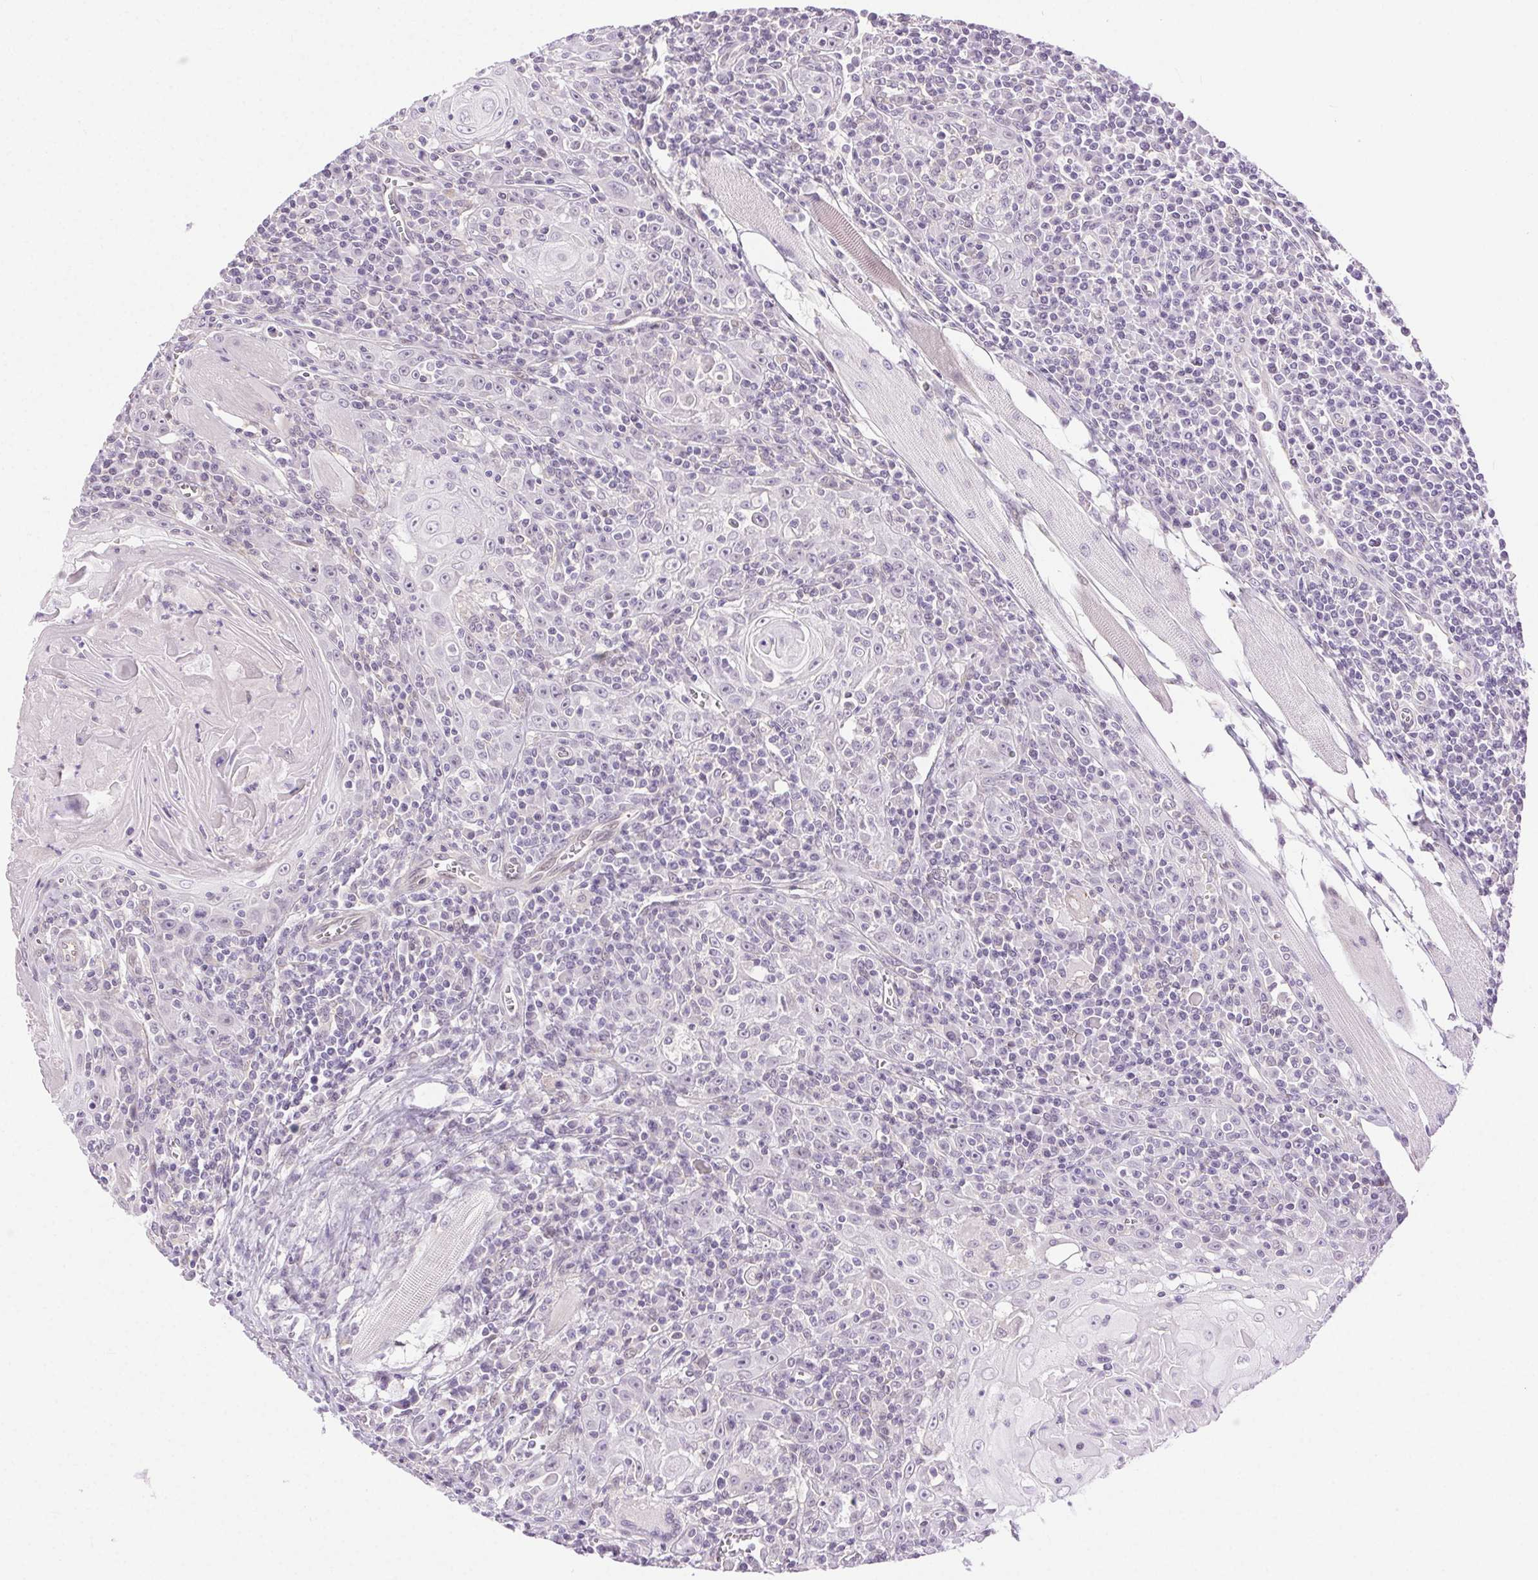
{"staining": {"intensity": "negative", "quantity": "none", "location": "none"}, "tissue": "head and neck cancer", "cell_type": "Tumor cells", "image_type": "cancer", "snomed": [{"axis": "morphology", "description": "Squamous cell carcinoma, NOS"}, {"axis": "topography", "description": "Head-Neck"}], "caption": "Immunohistochemical staining of head and neck cancer (squamous cell carcinoma) reveals no significant staining in tumor cells. Nuclei are stained in blue.", "gene": "SYT11", "patient": {"sex": "male", "age": 52}}